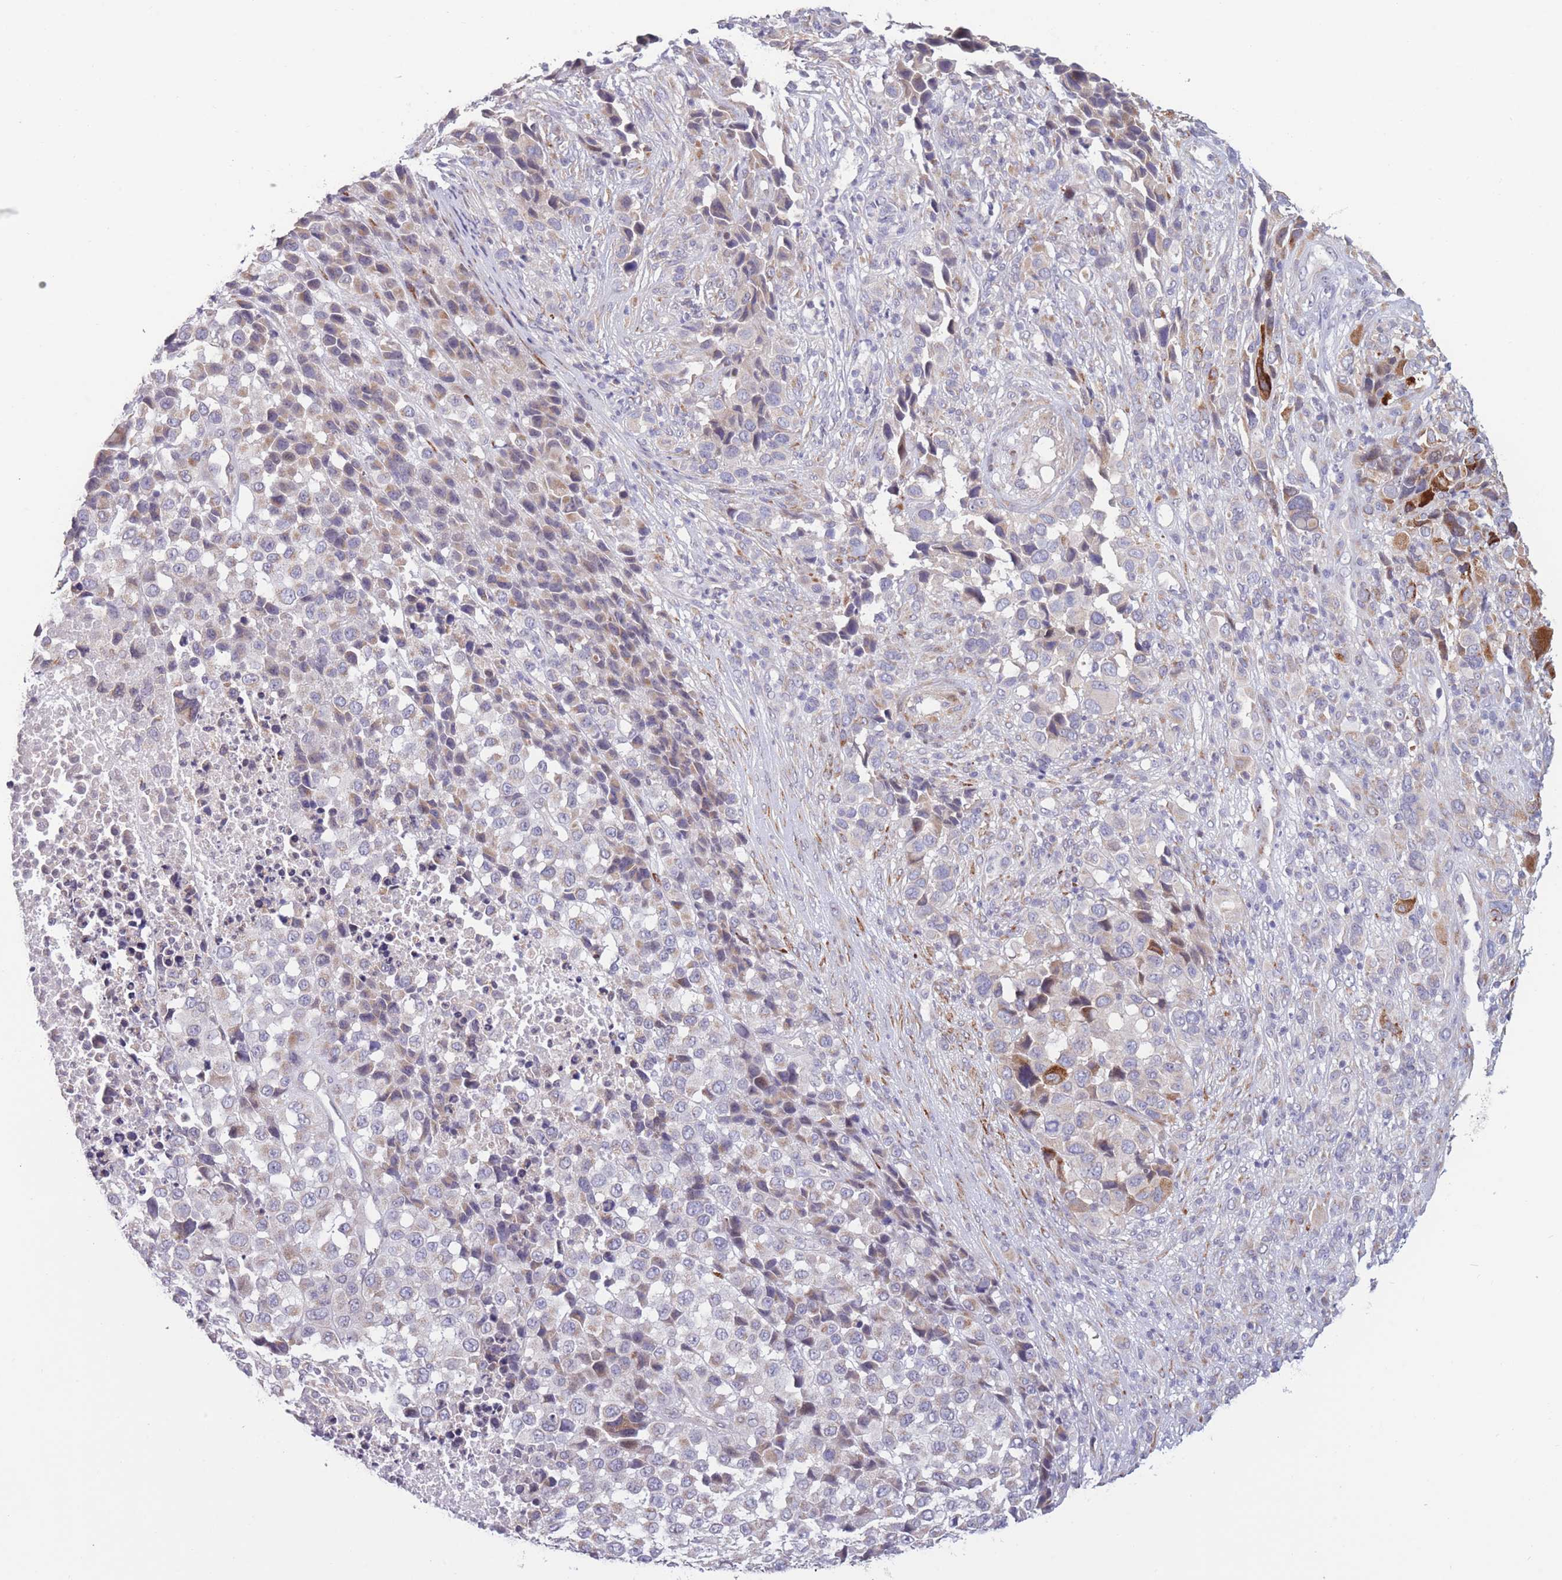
{"staining": {"intensity": "weak", "quantity": "25%-75%", "location": "cytoplasmic/membranous"}, "tissue": "melanoma", "cell_type": "Tumor cells", "image_type": "cancer", "snomed": [{"axis": "morphology", "description": "Malignant melanoma, NOS"}, {"axis": "topography", "description": "Skin of trunk"}], "caption": "The image shows a brown stain indicating the presence of a protein in the cytoplasmic/membranous of tumor cells in malignant melanoma.", "gene": "CCNQ", "patient": {"sex": "male", "age": 71}}